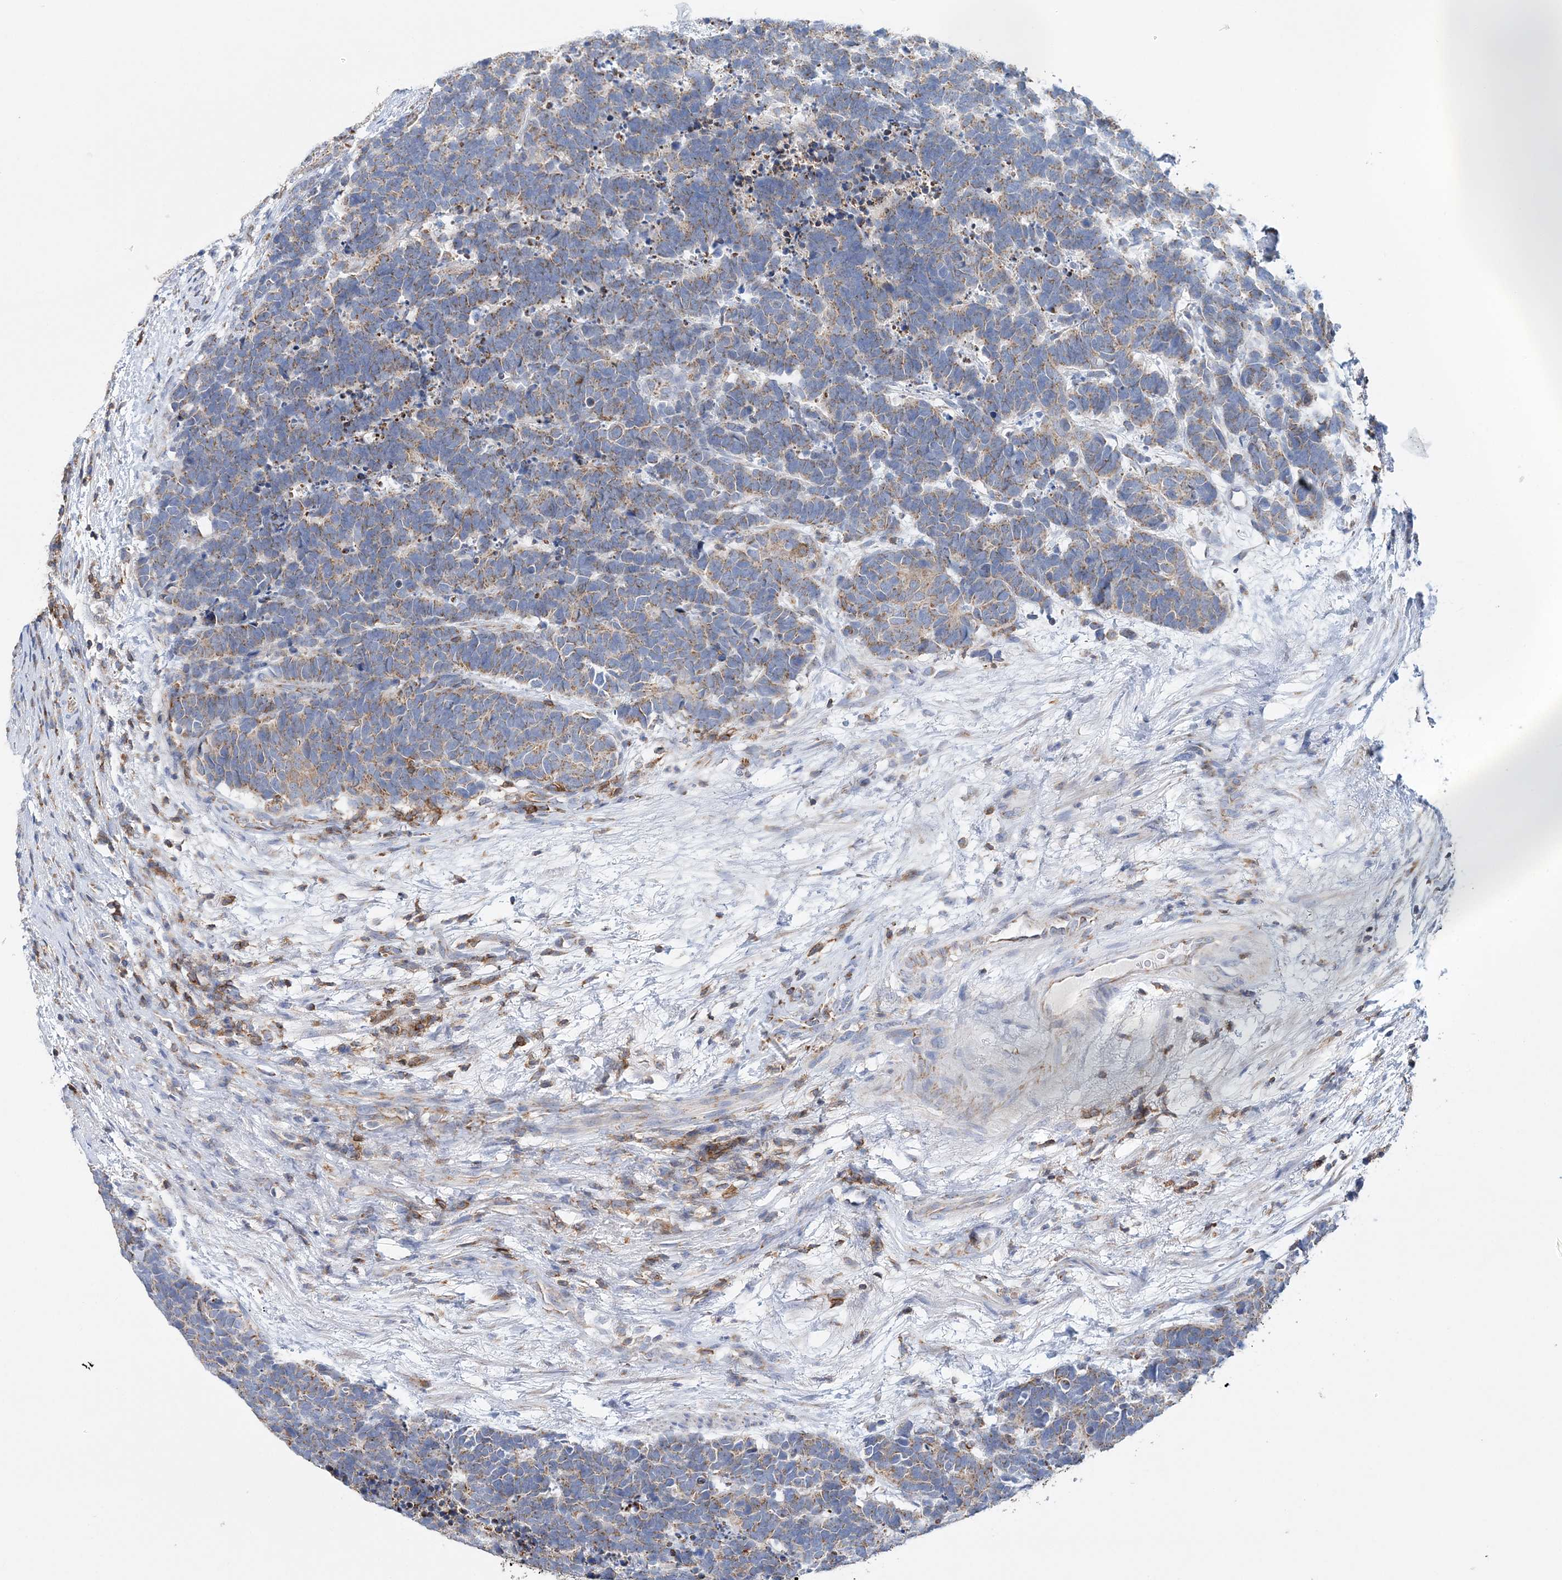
{"staining": {"intensity": "moderate", "quantity": "25%-75%", "location": "cytoplasmic/membranous"}, "tissue": "carcinoid", "cell_type": "Tumor cells", "image_type": "cancer", "snomed": [{"axis": "morphology", "description": "Carcinoma, NOS"}, {"axis": "morphology", "description": "Carcinoid, malignant, NOS"}, {"axis": "topography", "description": "Urinary bladder"}], "caption": "The histopathology image exhibits immunohistochemical staining of malignant carcinoid. There is moderate cytoplasmic/membranous expression is present in approximately 25%-75% of tumor cells. (IHC, brightfield microscopy, high magnification).", "gene": "TTC32", "patient": {"sex": "male", "age": 57}}